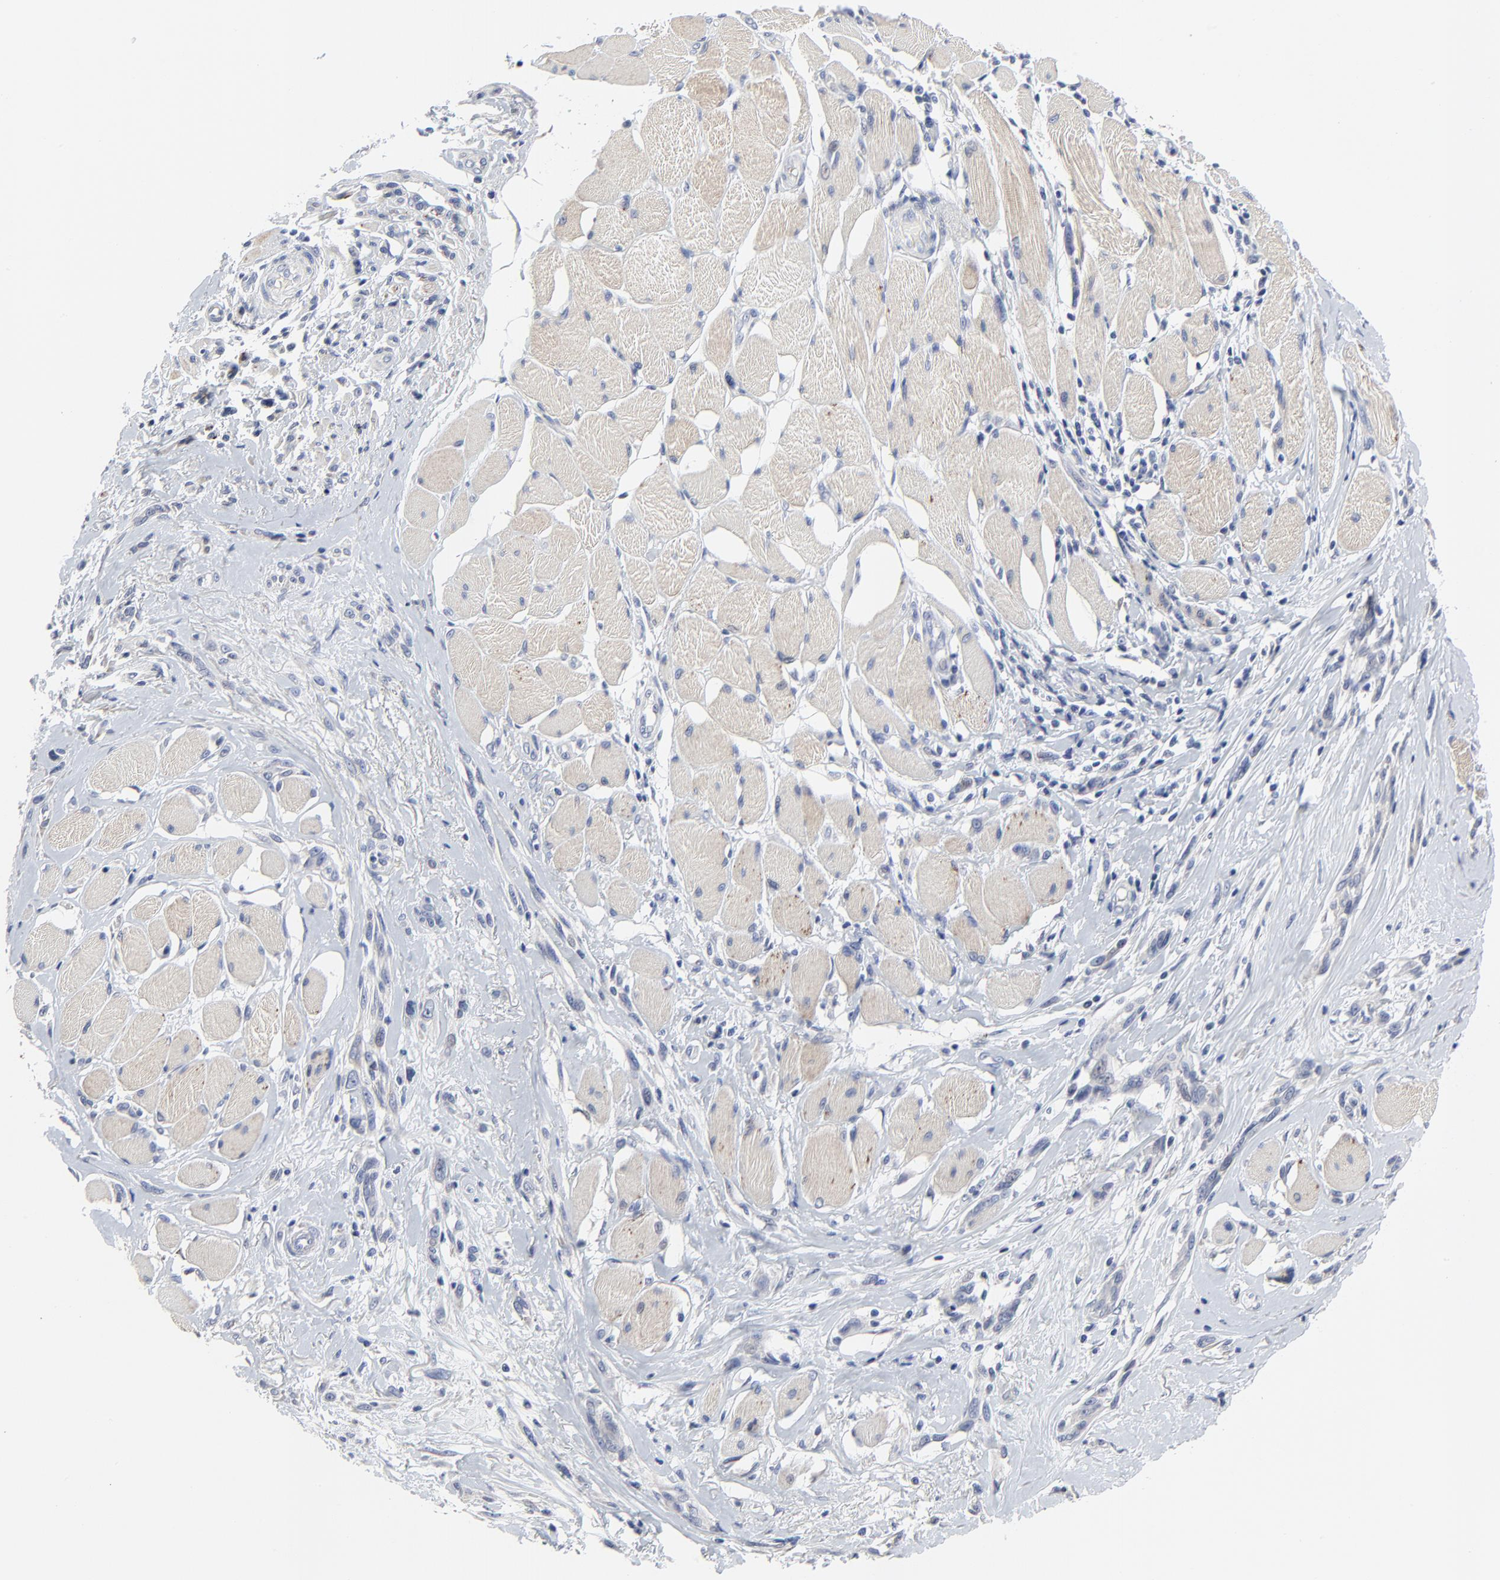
{"staining": {"intensity": "weak", "quantity": "25%-75%", "location": "cytoplasmic/membranous"}, "tissue": "melanoma", "cell_type": "Tumor cells", "image_type": "cancer", "snomed": [{"axis": "morphology", "description": "Malignant melanoma, NOS"}, {"axis": "topography", "description": "Skin"}], "caption": "Weak cytoplasmic/membranous protein staining is appreciated in about 25%-75% of tumor cells in malignant melanoma.", "gene": "NLGN3", "patient": {"sex": "male", "age": 91}}